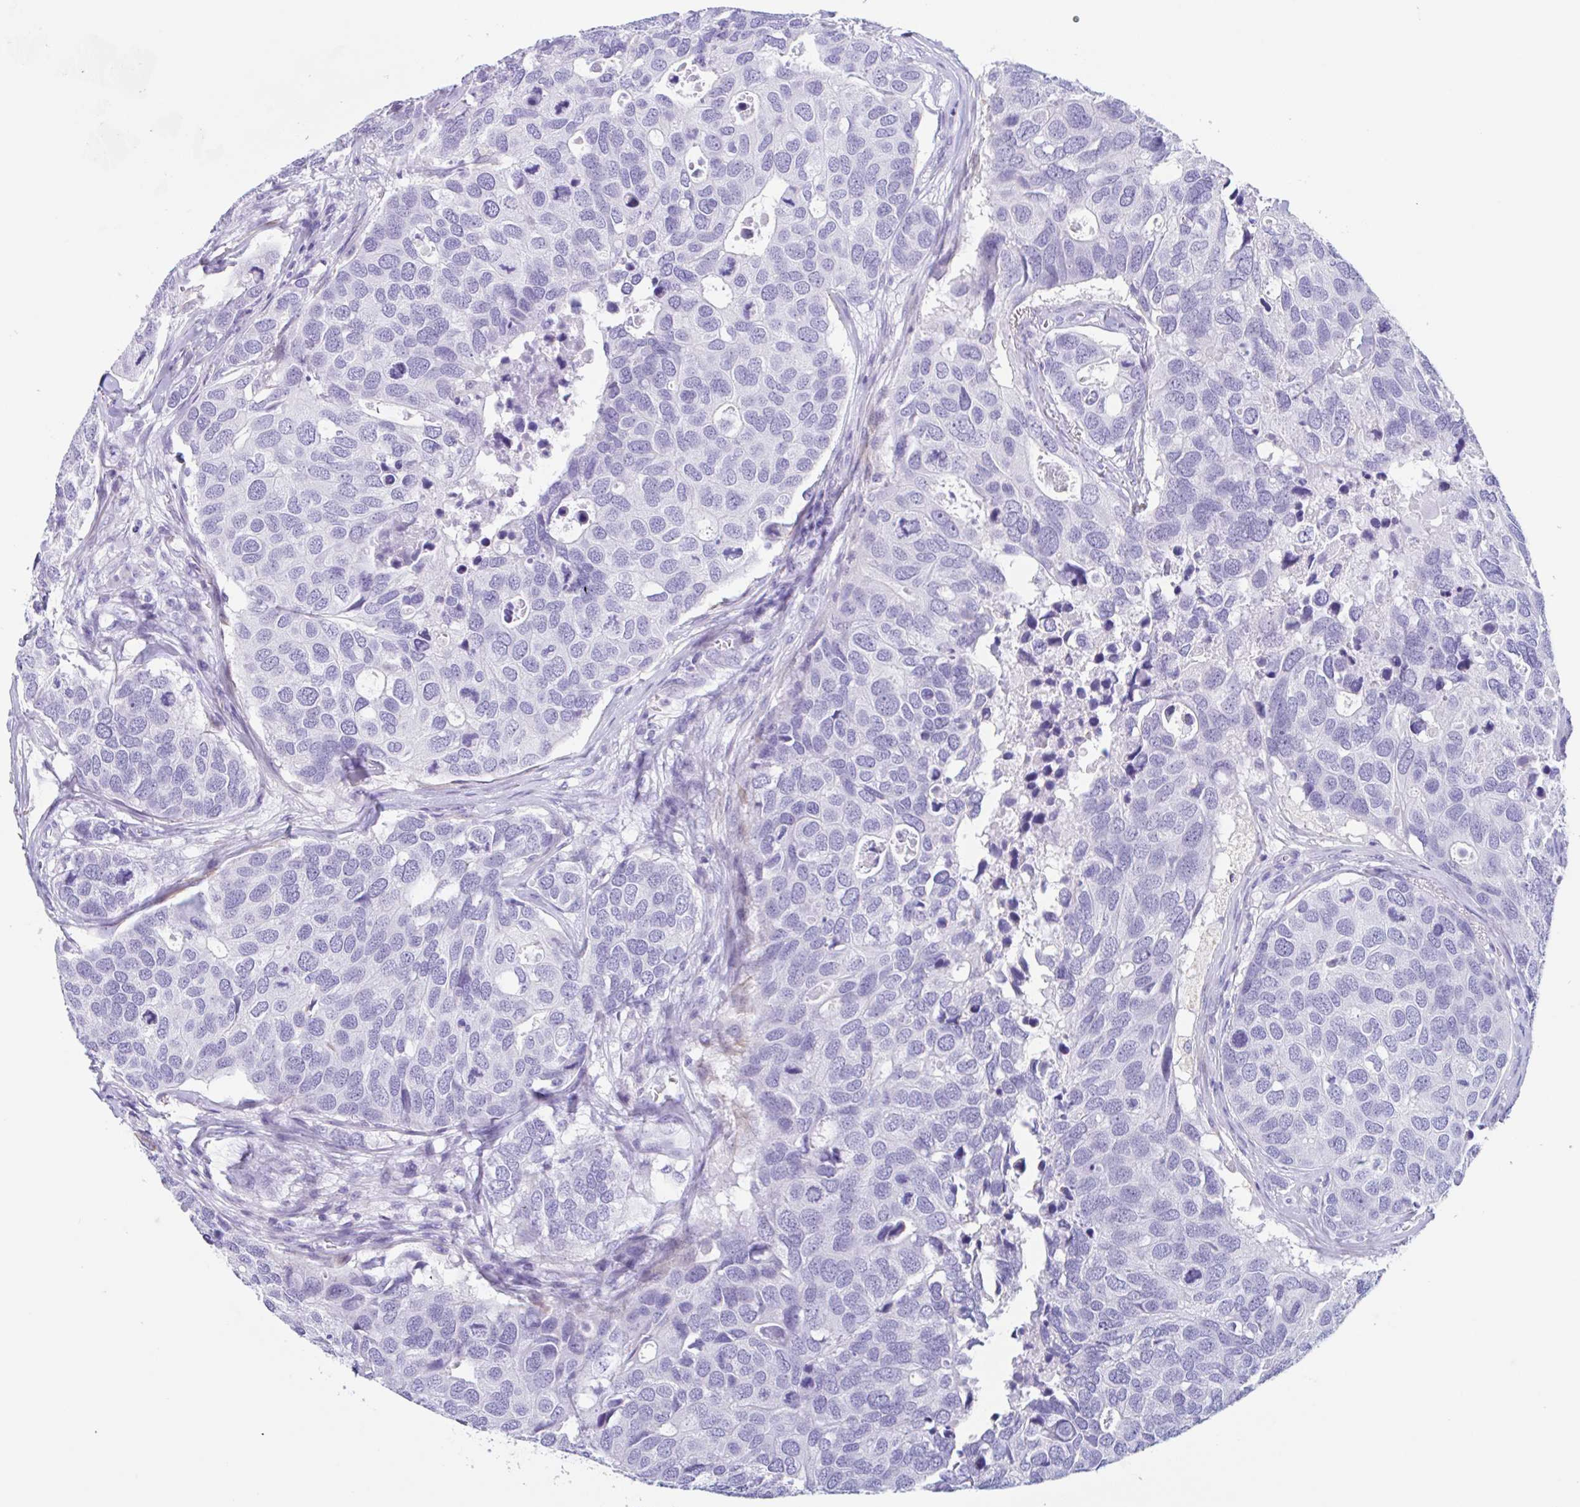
{"staining": {"intensity": "negative", "quantity": "none", "location": "none"}, "tissue": "breast cancer", "cell_type": "Tumor cells", "image_type": "cancer", "snomed": [{"axis": "morphology", "description": "Duct carcinoma"}, {"axis": "topography", "description": "Breast"}], "caption": "This is an immunohistochemistry image of human breast cancer. There is no expression in tumor cells.", "gene": "TAS2R41", "patient": {"sex": "female", "age": 83}}